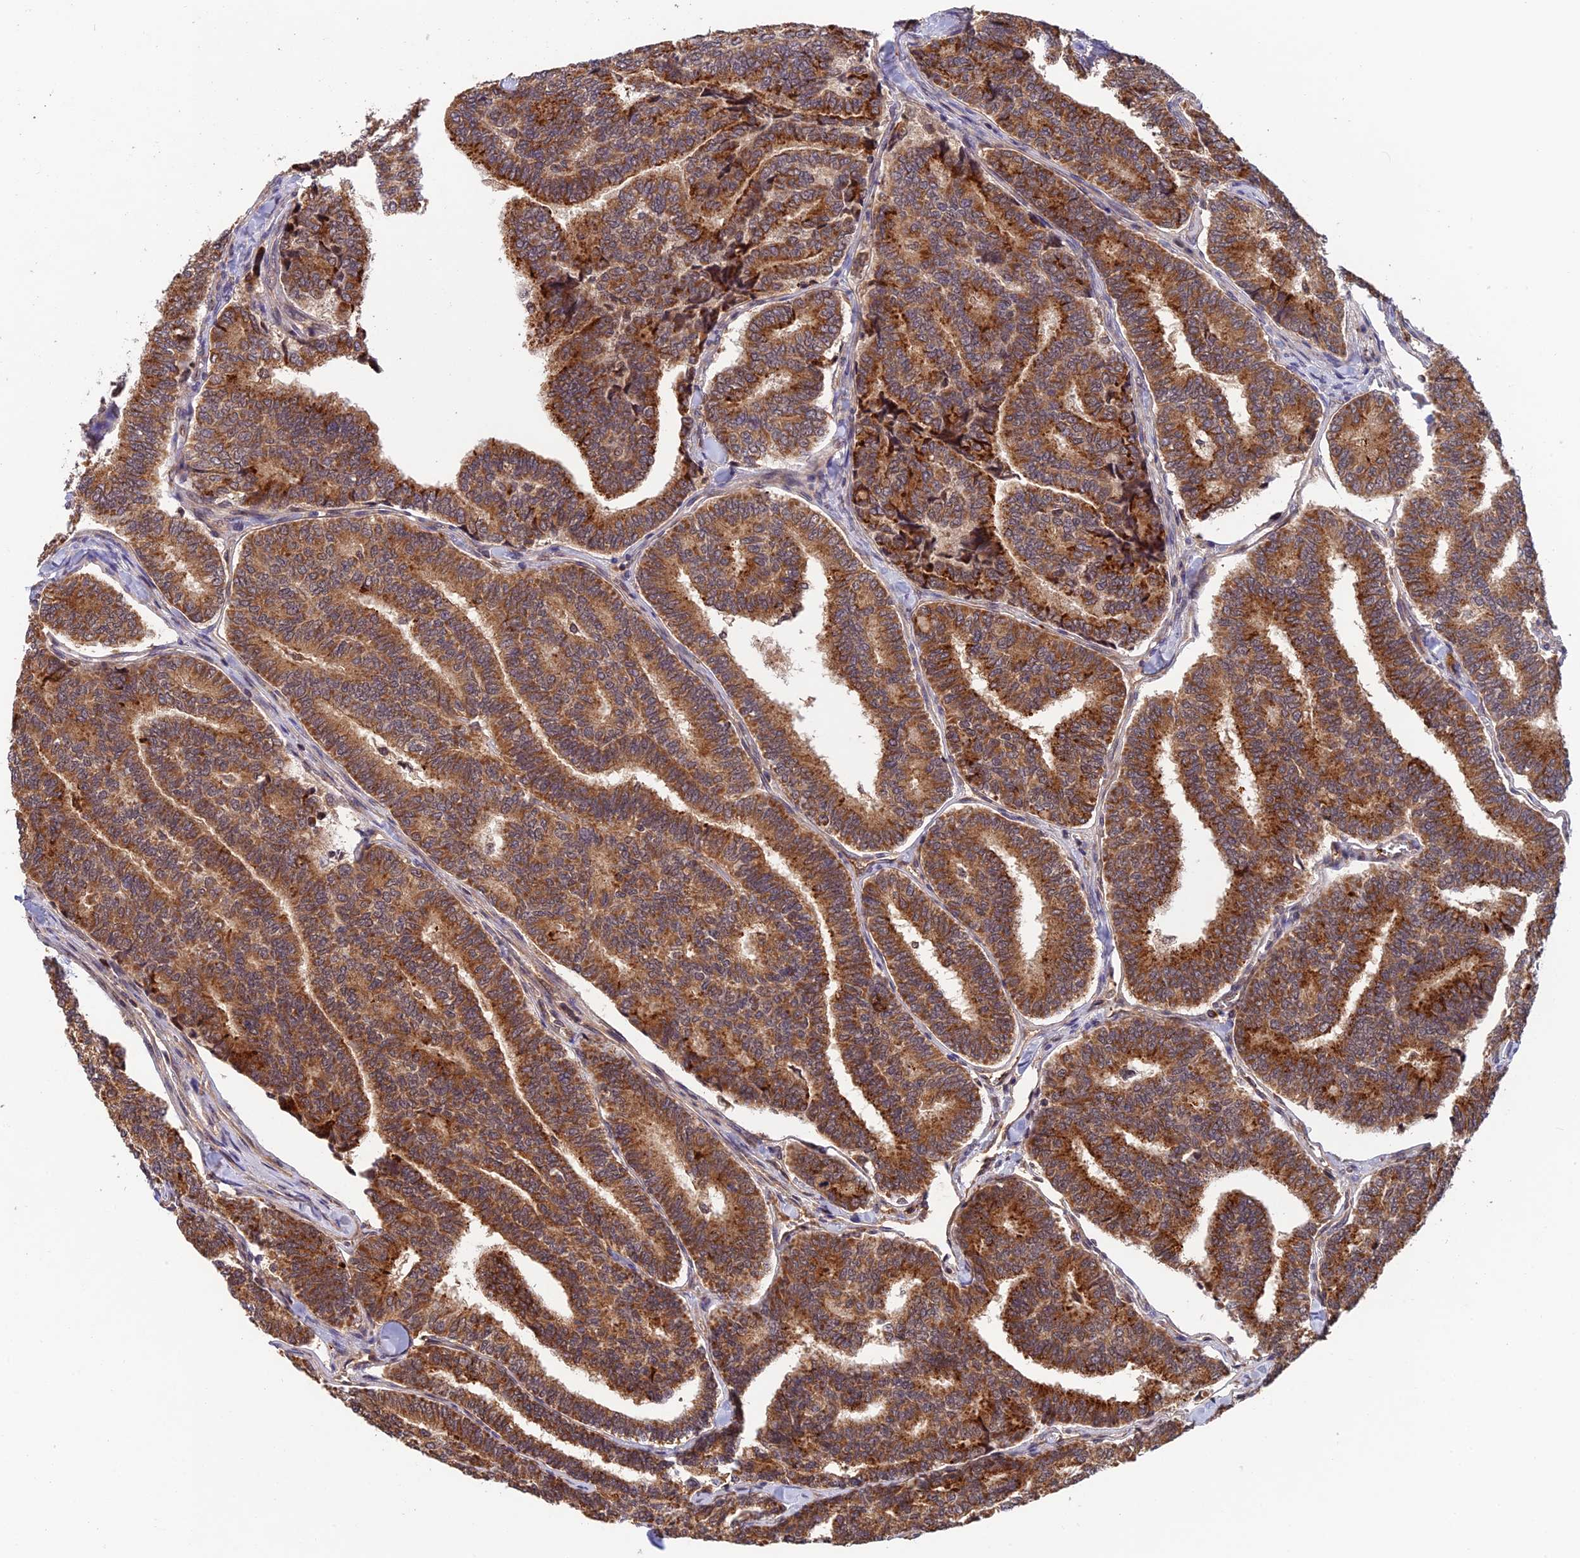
{"staining": {"intensity": "strong", "quantity": ">75%", "location": "cytoplasmic/membranous"}, "tissue": "thyroid cancer", "cell_type": "Tumor cells", "image_type": "cancer", "snomed": [{"axis": "morphology", "description": "Papillary adenocarcinoma, NOS"}, {"axis": "topography", "description": "Thyroid gland"}], "caption": "Papillary adenocarcinoma (thyroid) stained with DAB immunohistochemistry (IHC) reveals high levels of strong cytoplasmic/membranous staining in approximately >75% of tumor cells.", "gene": "MNS1", "patient": {"sex": "female", "age": 35}}